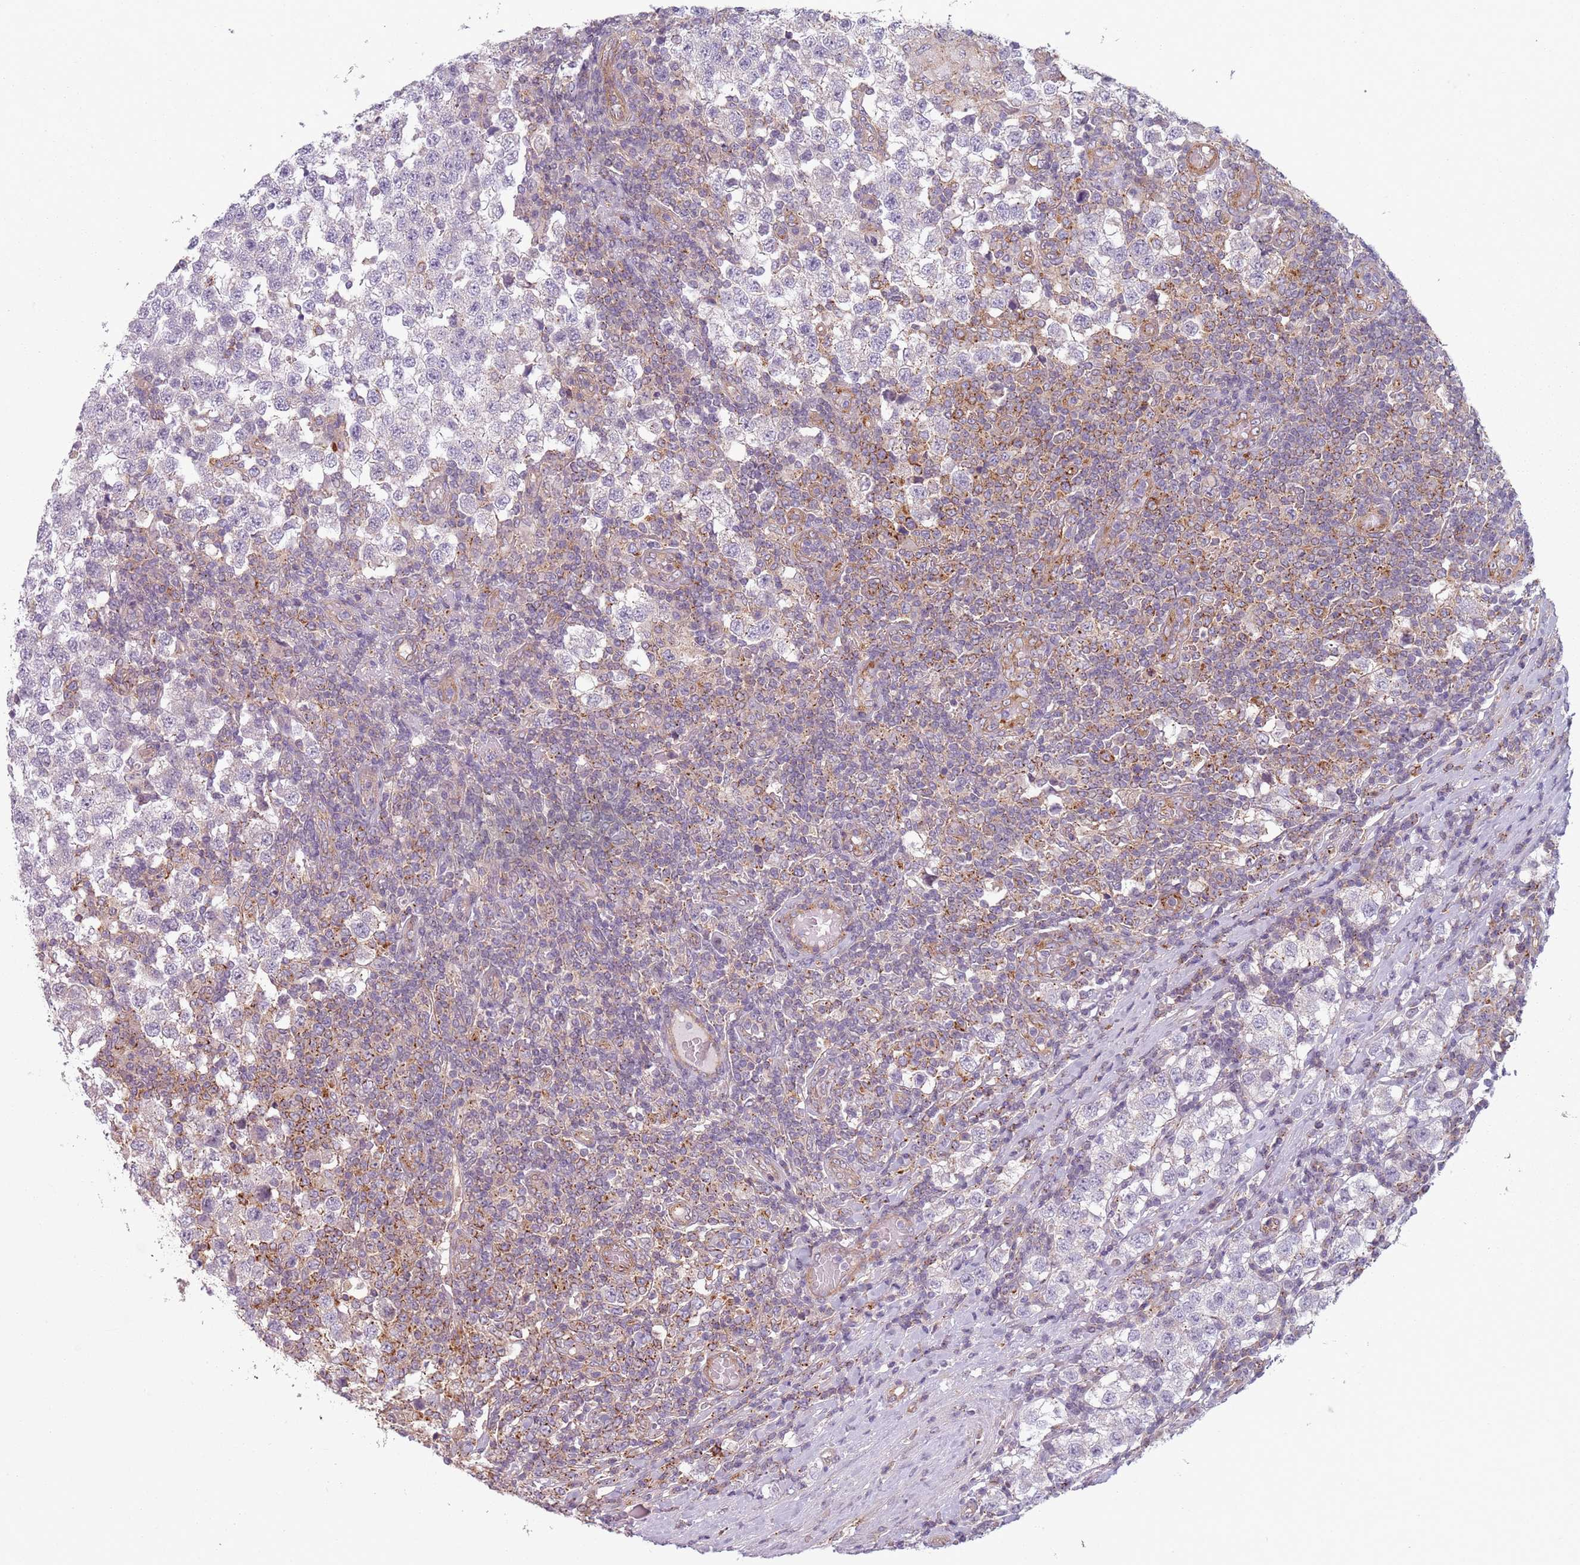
{"staining": {"intensity": "negative", "quantity": "none", "location": "none"}, "tissue": "testis cancer", "cell_type": "Tumor cells", "image_type": "cancer", "snomed": [{"axis": "morphology", "description": "Seminoma, NOS"}, {"axis": "topography", "description": "Testis"}], "caption": "A photomicrograph of testis cancer (seminoma) stained for a protein displays no brown staining in tumor cells.", "gene": "TLCD2", "patient": {"sex": "male", "age": 34}}